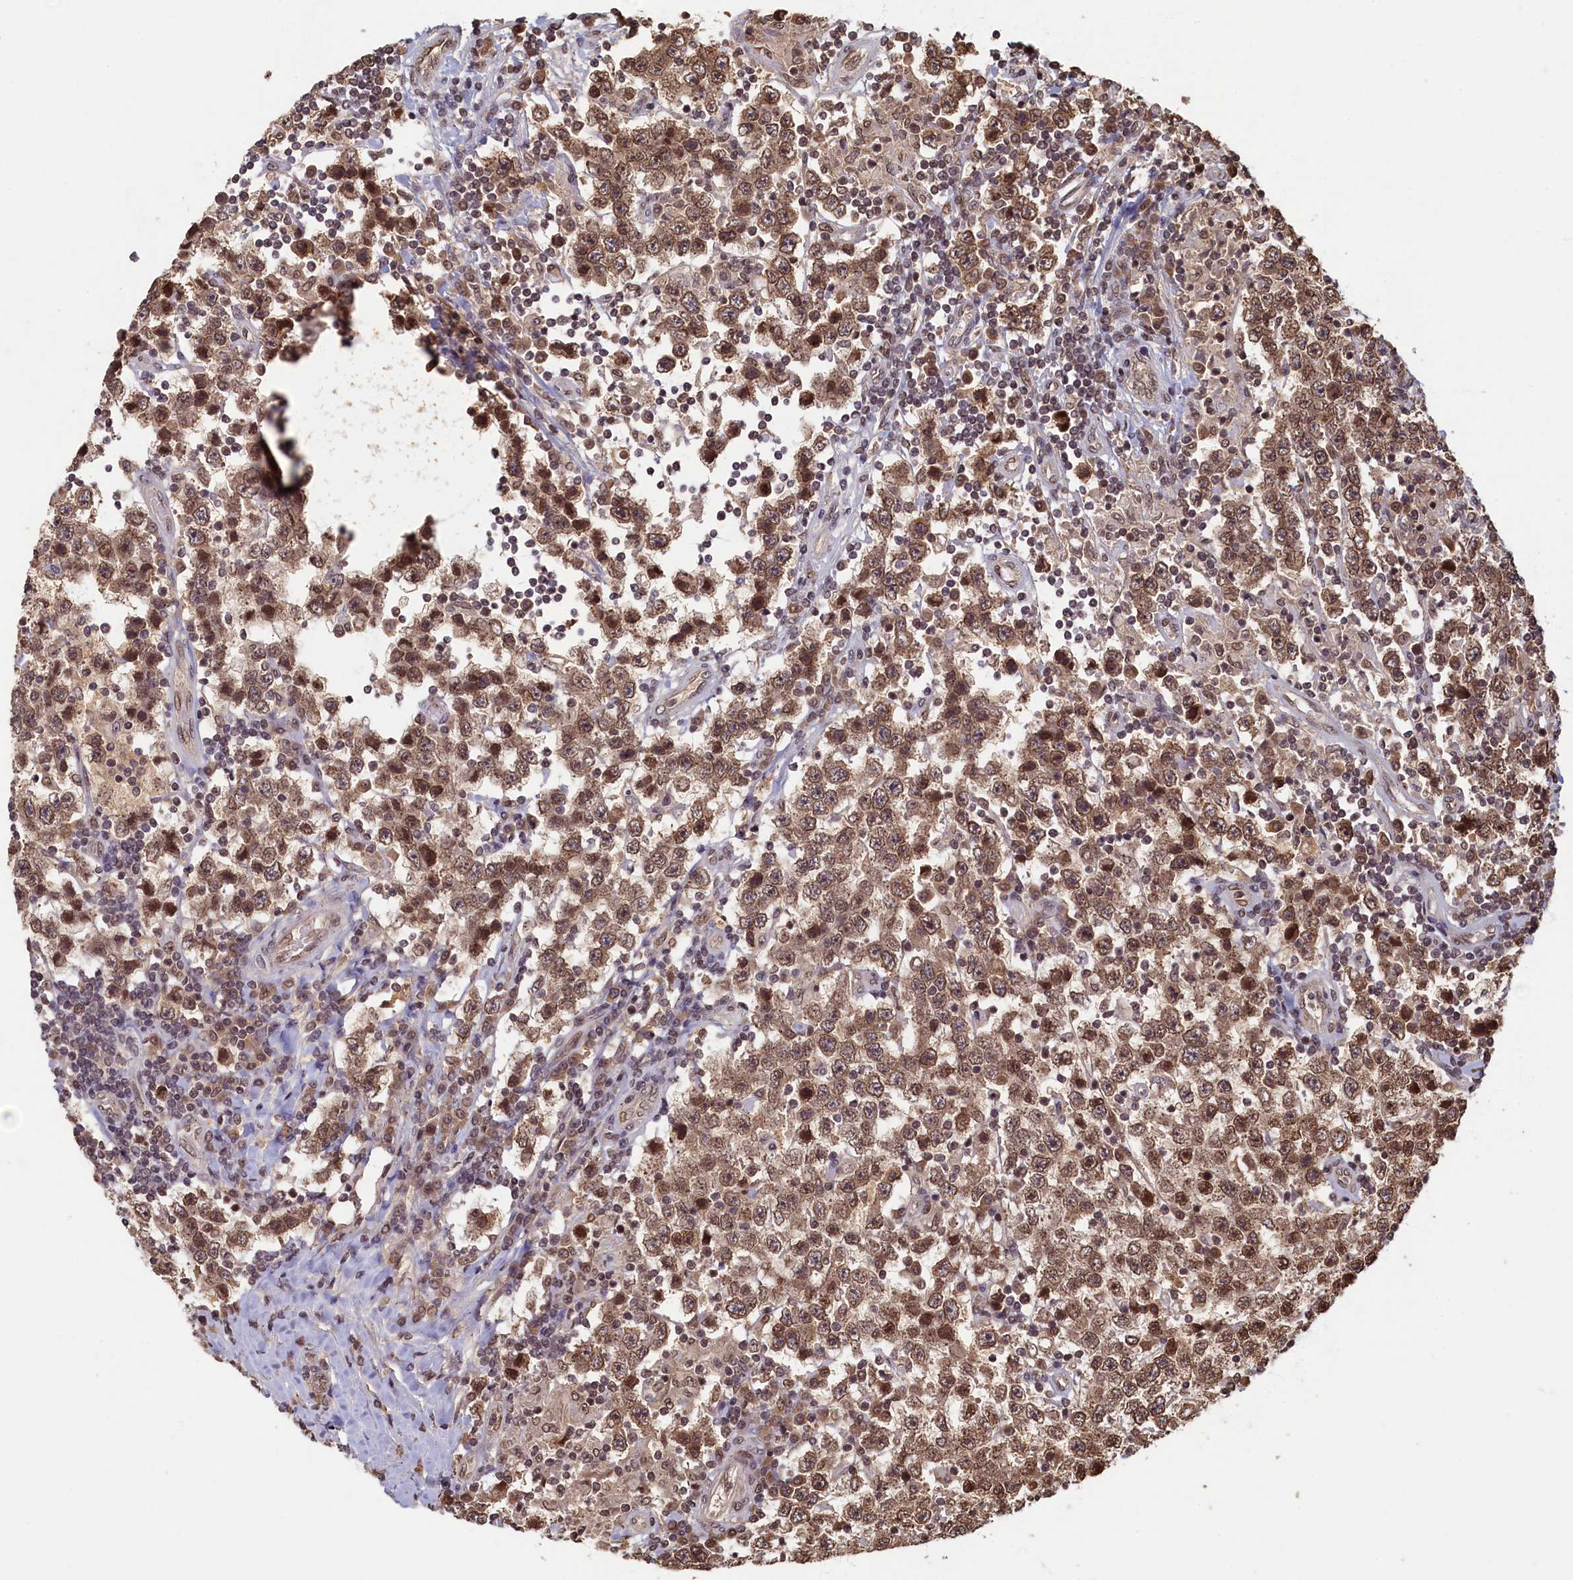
{"staining": {"intensity": "moderate", "quantity": ">75%", "location": "cytoplasmic/membranous,nuclear"}, "tissue": "testis cancer", "cell_type": "Tumor cells", "image_type": "cancer", "snomed": [{"axis": "morphology", "description": "Normal tissue, NOS"}, {"axis": "morphology", "description": "Urothelial carcinoma, High grade"}, {"axis": "morphology", "description": "Seminoma, NOS"}, {"axis": "morphology", "description": "Carcinoma, Embryonal, NOS"}, {"axis": "topography", "description": "Urinary bladder"}, {"axis": "topography", "description": "Testis"}], "caption": "Protein expression analysis of human high-grade urothelial carcinoma (testis) reveals moderate cytoplasmic/membranous and nuclear positivity in about >75% of tumor cells.", "gene": "CKAP2L", "patient": {"sex": "male", "age": 41}}